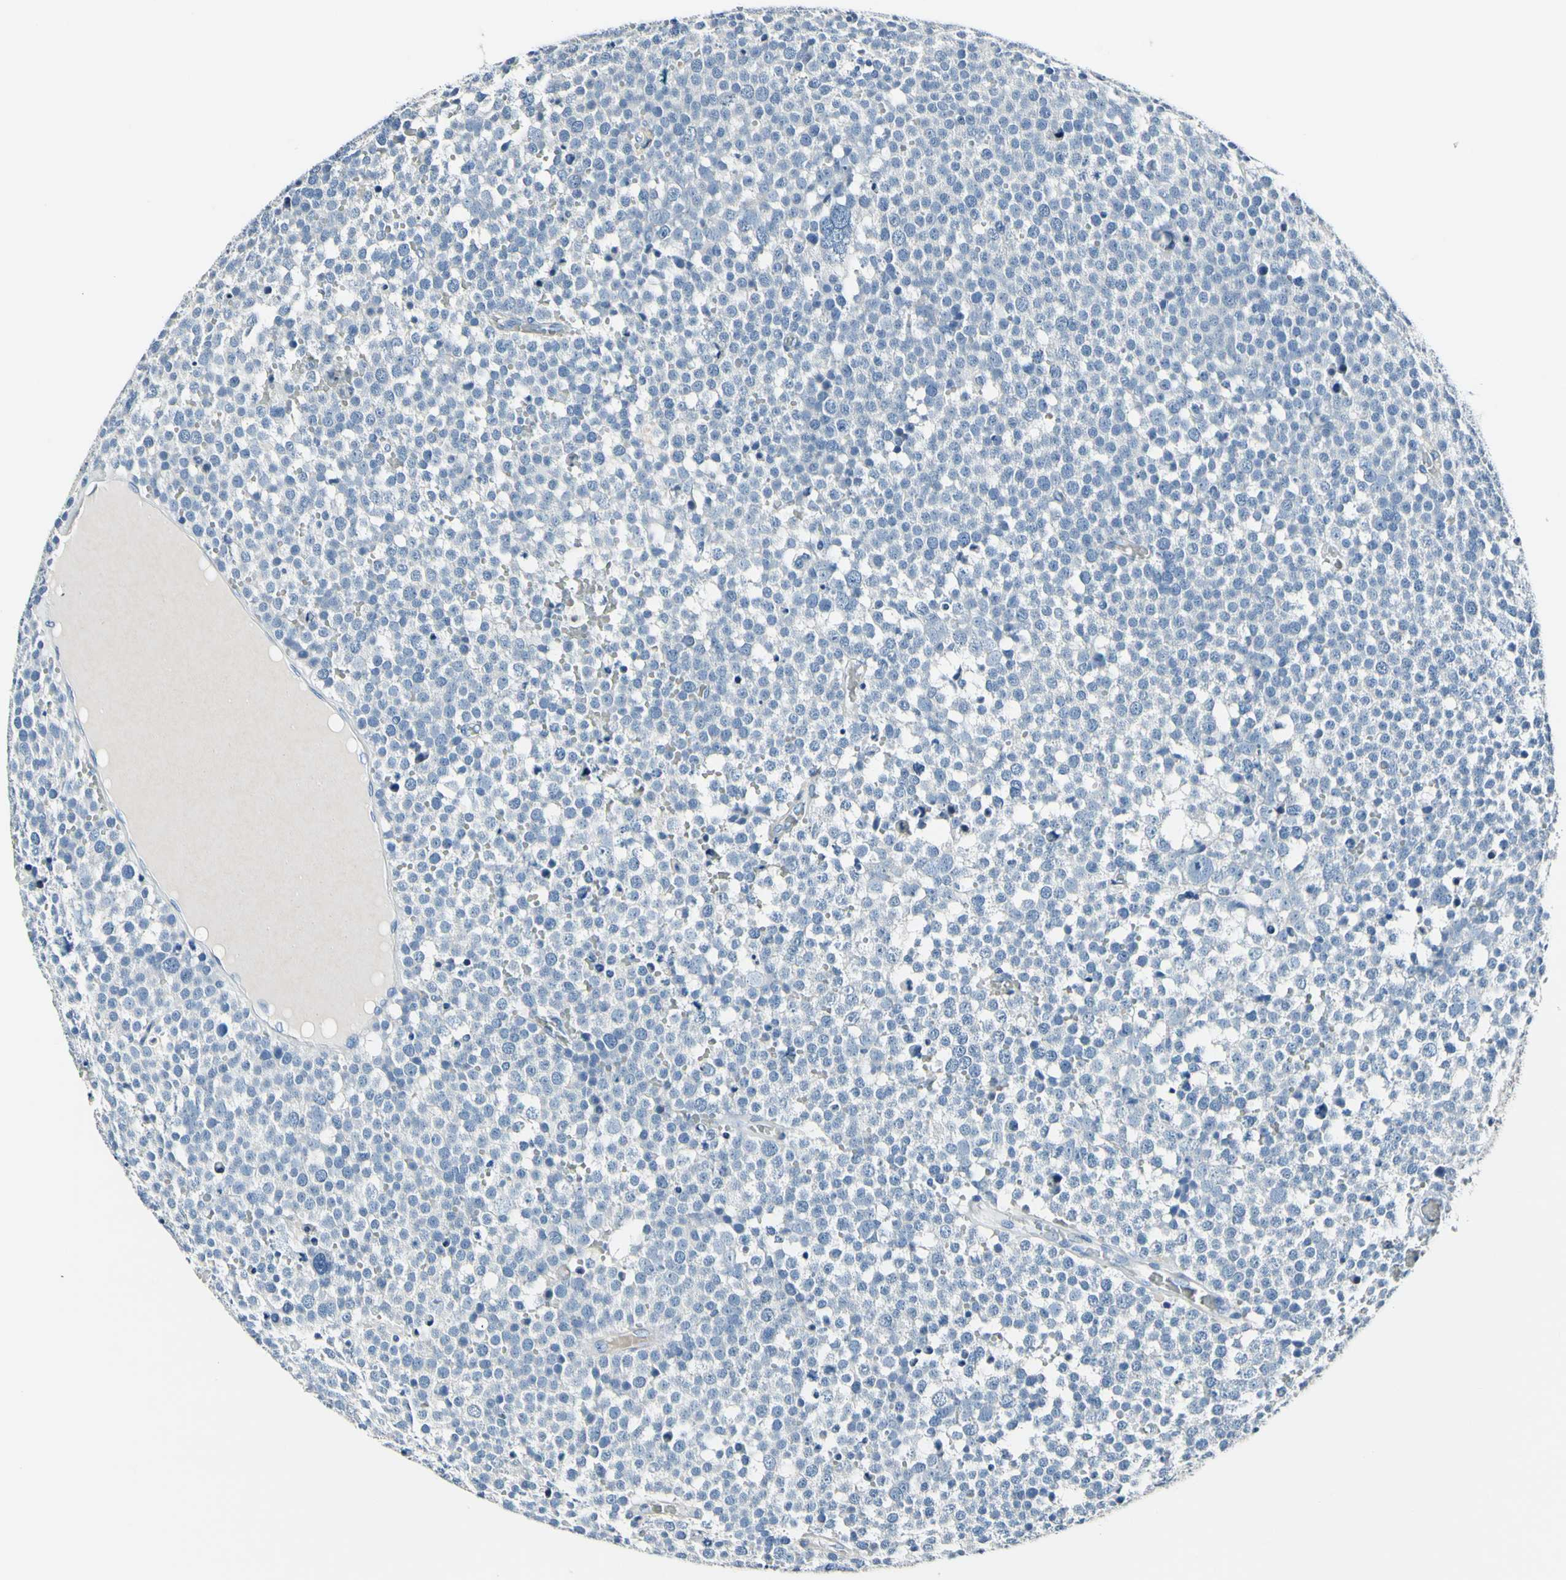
{"staining": {"intensity": "negative", "quantity": "none", "location": "none"}, "tissue": "testis cancer", "cell_type": "Tumor cells", "image_type": "cancer", "snomed": [{"axis": "morphology", "description": "Seminoma, NOS"}, {"axis": "topography", "description": "Testis"}], "caption": "Histopathology image shows no protein positivity in tumor cells of seminoma (testis) tissue.", "gene": "COL6A3", "patient": {"sex": "male", "age": 71}}